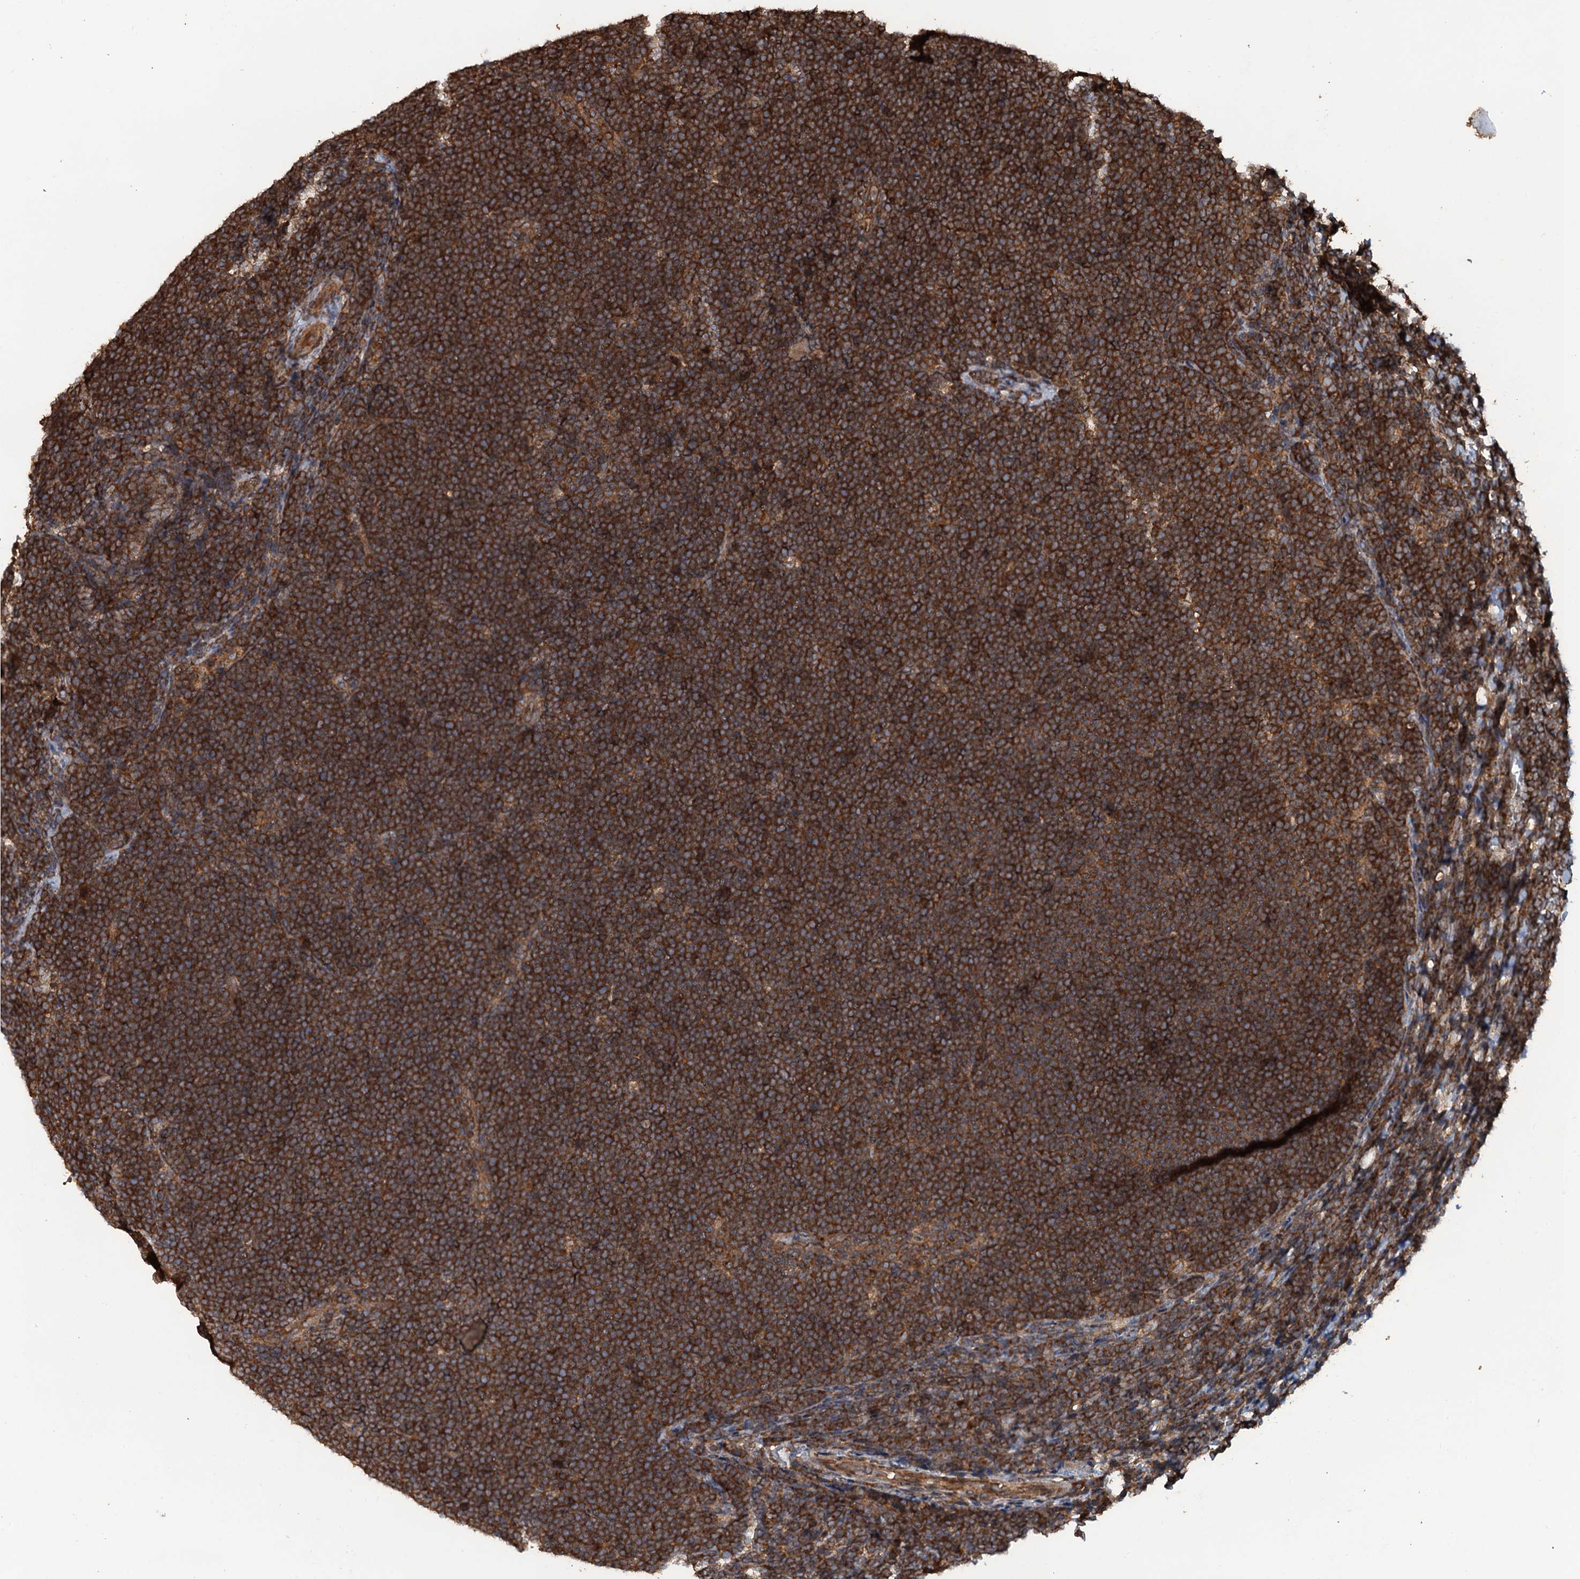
{"staining": {"intensity": "strong", "quantity": ">75%", "location": "cytoplasmic/membranous"}, "tissue": "lymphoma", "cell_type": "Tumor cells", "image_type": "cancer", "snomed": [{"axis": "morphology", "description": "Malignant lymphoma, non-Hodgkin's type, High grade"}, {"axis": "topography", "description": "Lymph node"}], "caption": "An immunohistochemistry (IHC) image of tumor tissue is shown. Protein staining in brown labels strong cytoplasmic/membranous positivity in malignant lymphoma, non-Hodgkin's type (high-grade) within tumor cells.", "gene": "GLE1", "patient": {"sex": "male", "age": 13}}